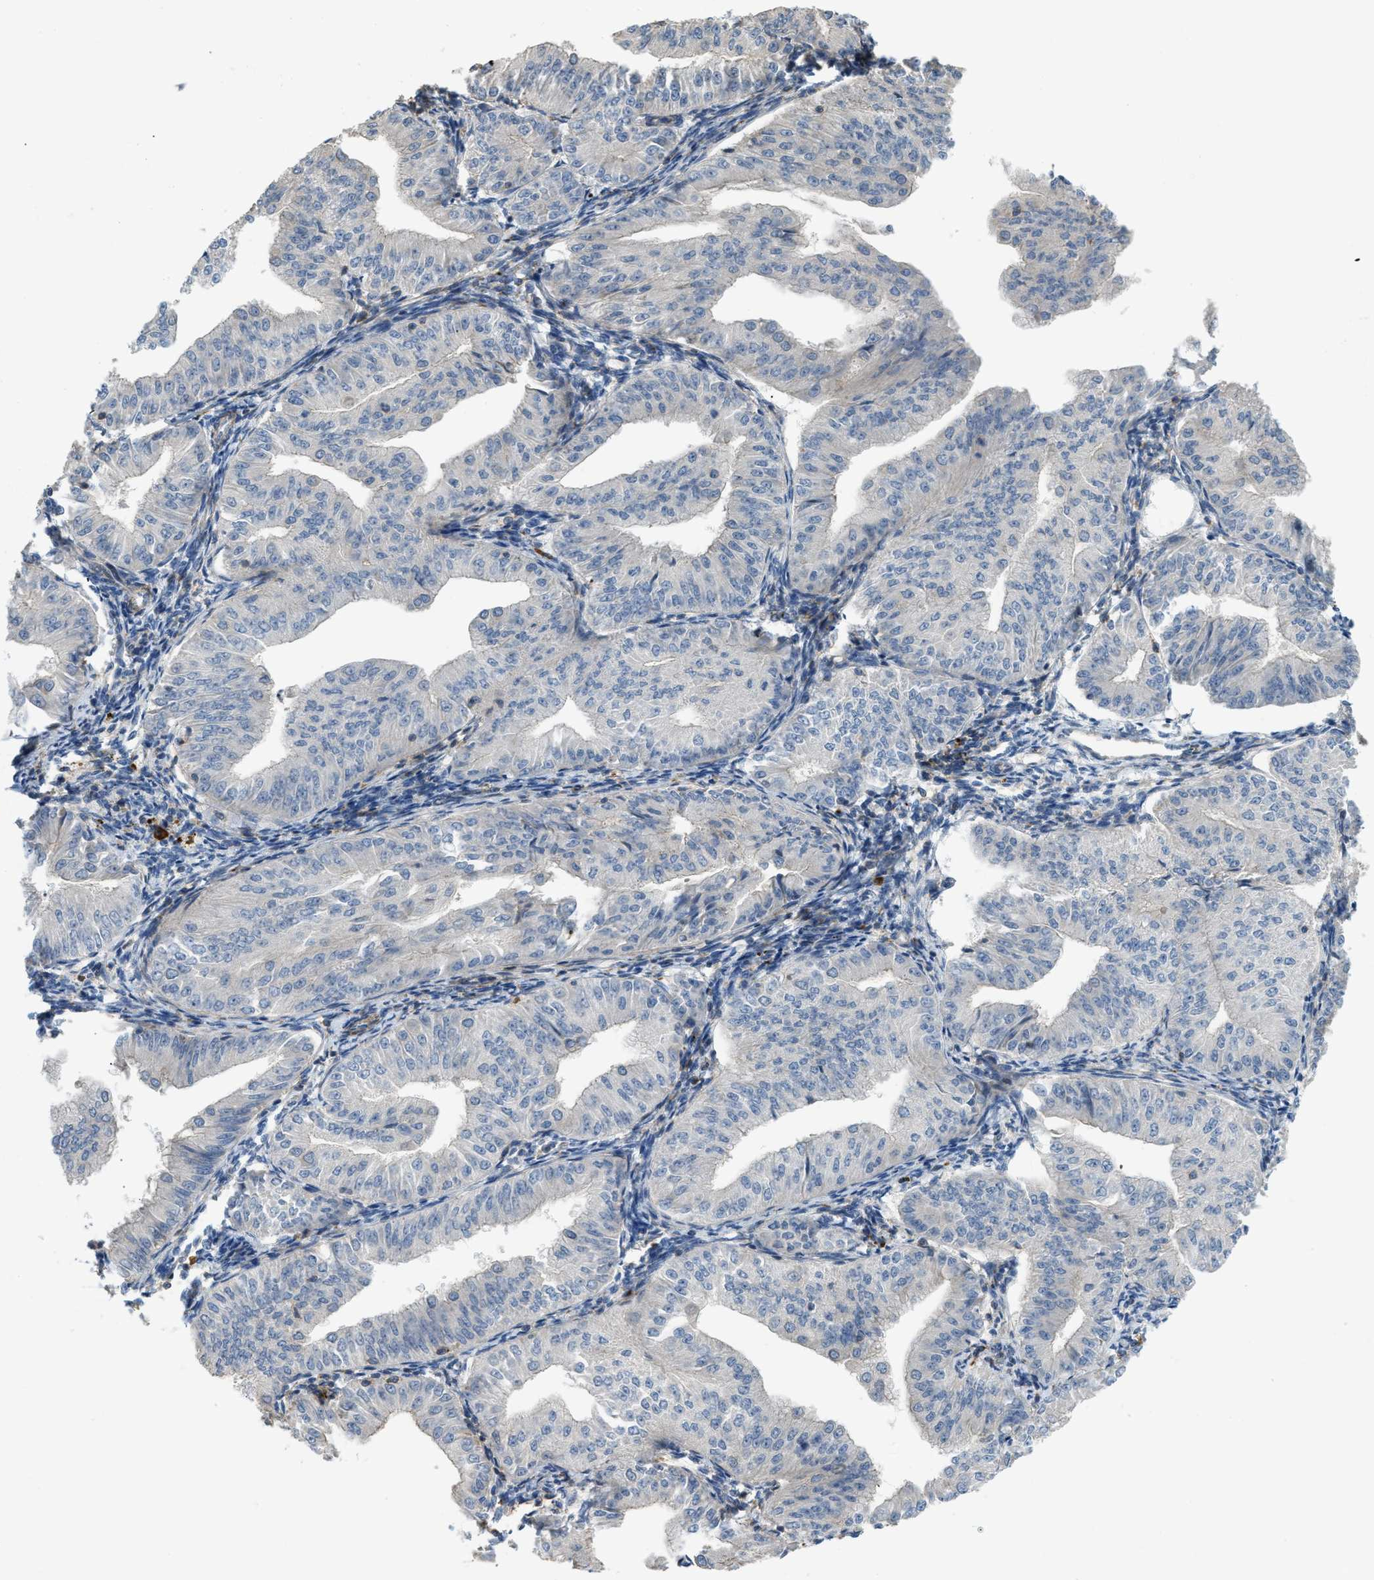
{"staining": {"intensity": "negative", "quantity": "none", "location": "none"}, "tissue": "endometrial cancer", "cell_type": "Tumor cells", "image_type": "cancer", "snomed": [{"axis": "morphology", "description": "Normal tissue, NOS"}, {"axis": "morphology", "description": "Adenocarcinoma, NOS"}, {"axis": "topography", "description": "Endometrium"}], "caption": "This photomicrograph is of endometrial cancer stained with immunohistochemistry to label a protein in brown with the nuclei are counter-stained blue. There is no staining in tumor cells. Brightfield microscopy of immunohistochemistry stained with DAB (3,3'-diaminobenzidine) (brown) and hematoxylin (blue), captured at high magnification.", "gene": "BTN3A2", "patient": {"sex": "female", "age": 53}}